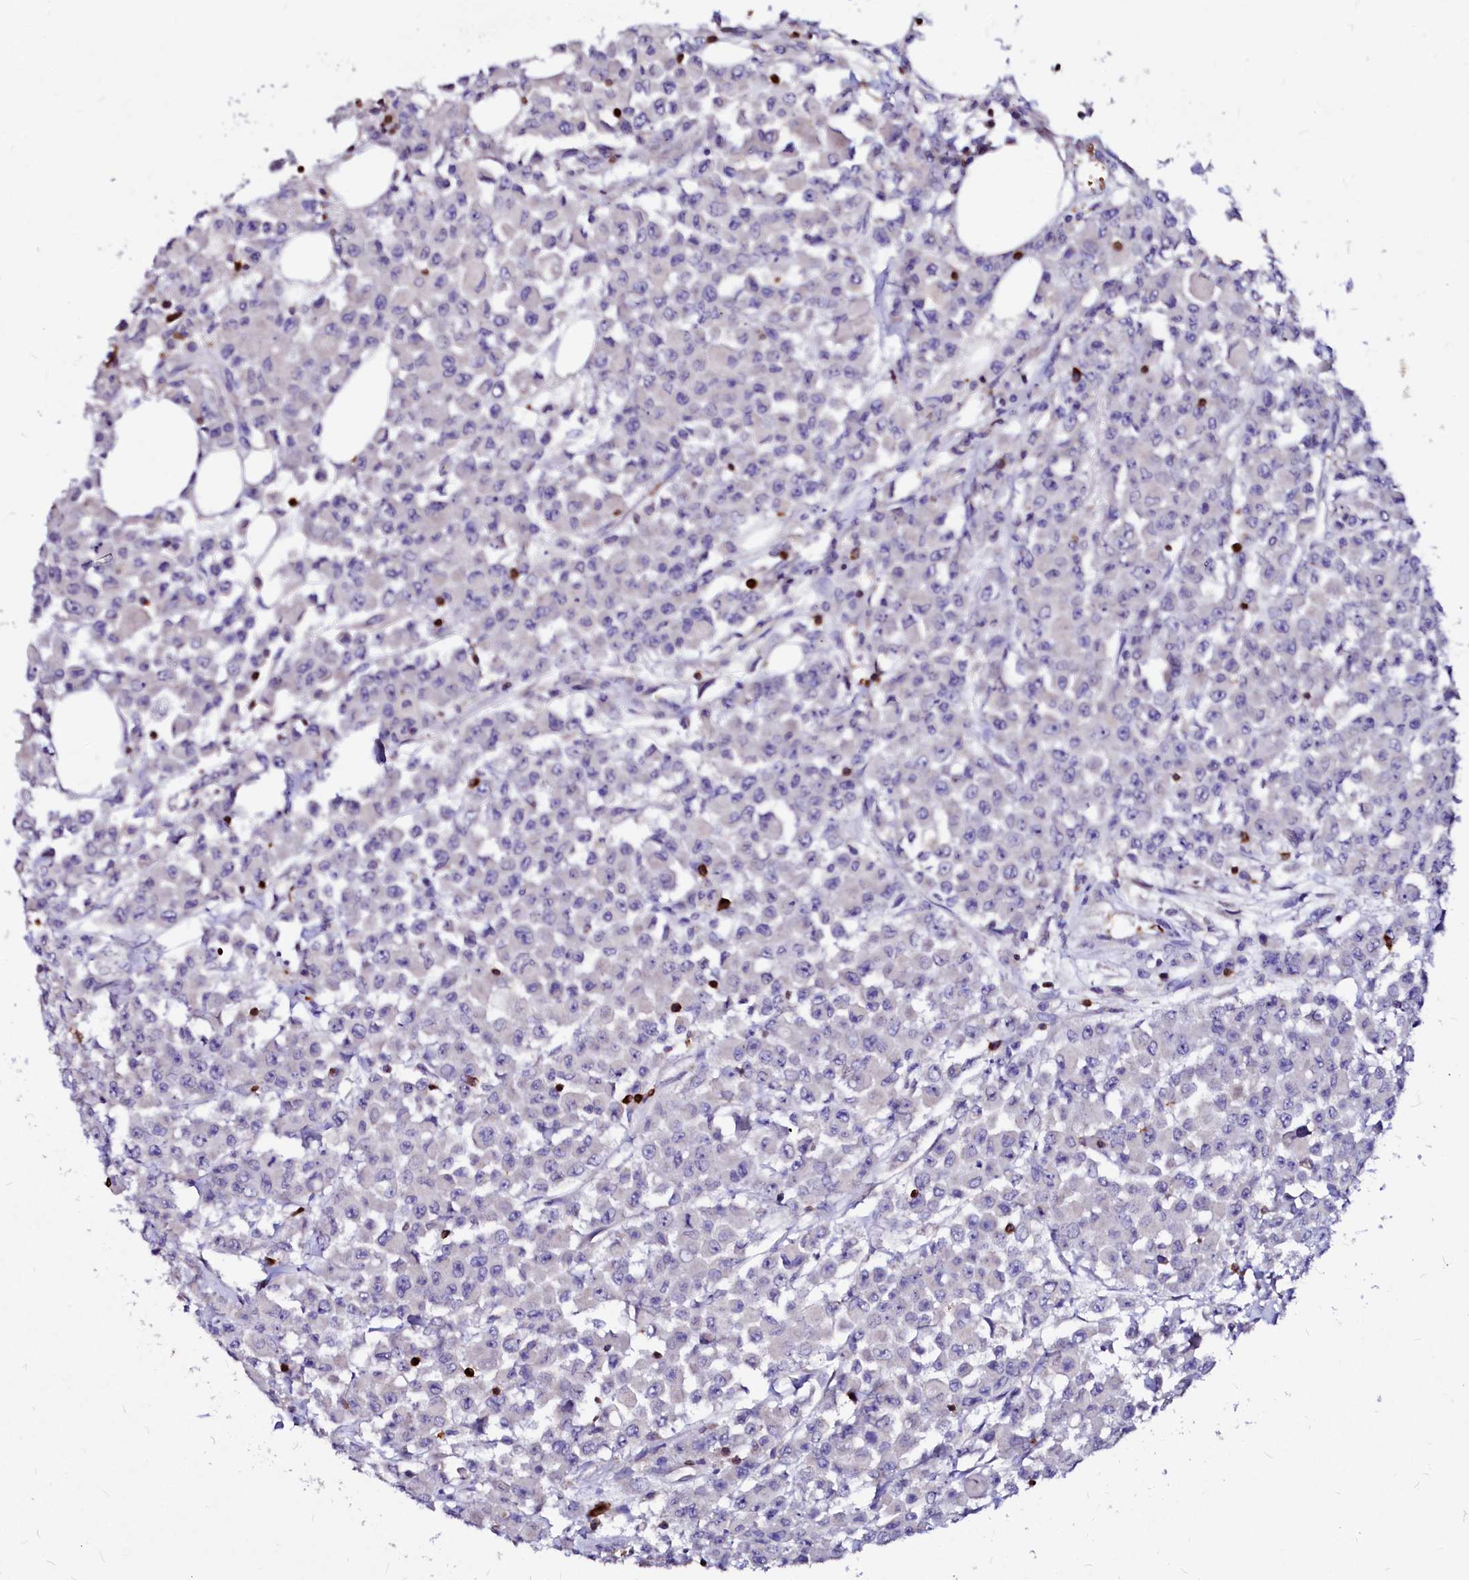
{"staining": {"intensity": "negative", "quantity": "none", "location": "none"}, "tissue": "colorectal cancer", "cell_type": "Tumor cells", "image_type": "cancer", "snomed": [{"axis": "morphology", "description": "Adenocarcinoma, NOS"}, {"axis": "topography", "description": "Colon"}], "caption": "This is a image of immunohistochemistry (IHC) staining of colorectal cancer, which shows no expression in tumor cells. (DAB (3,3'-diaminobenzidine) immunohistochemistry visualized using brightfield microscopy, high magnification).", "gene": "RAB27A", "patient": {"sex": "male", "age": 51}}